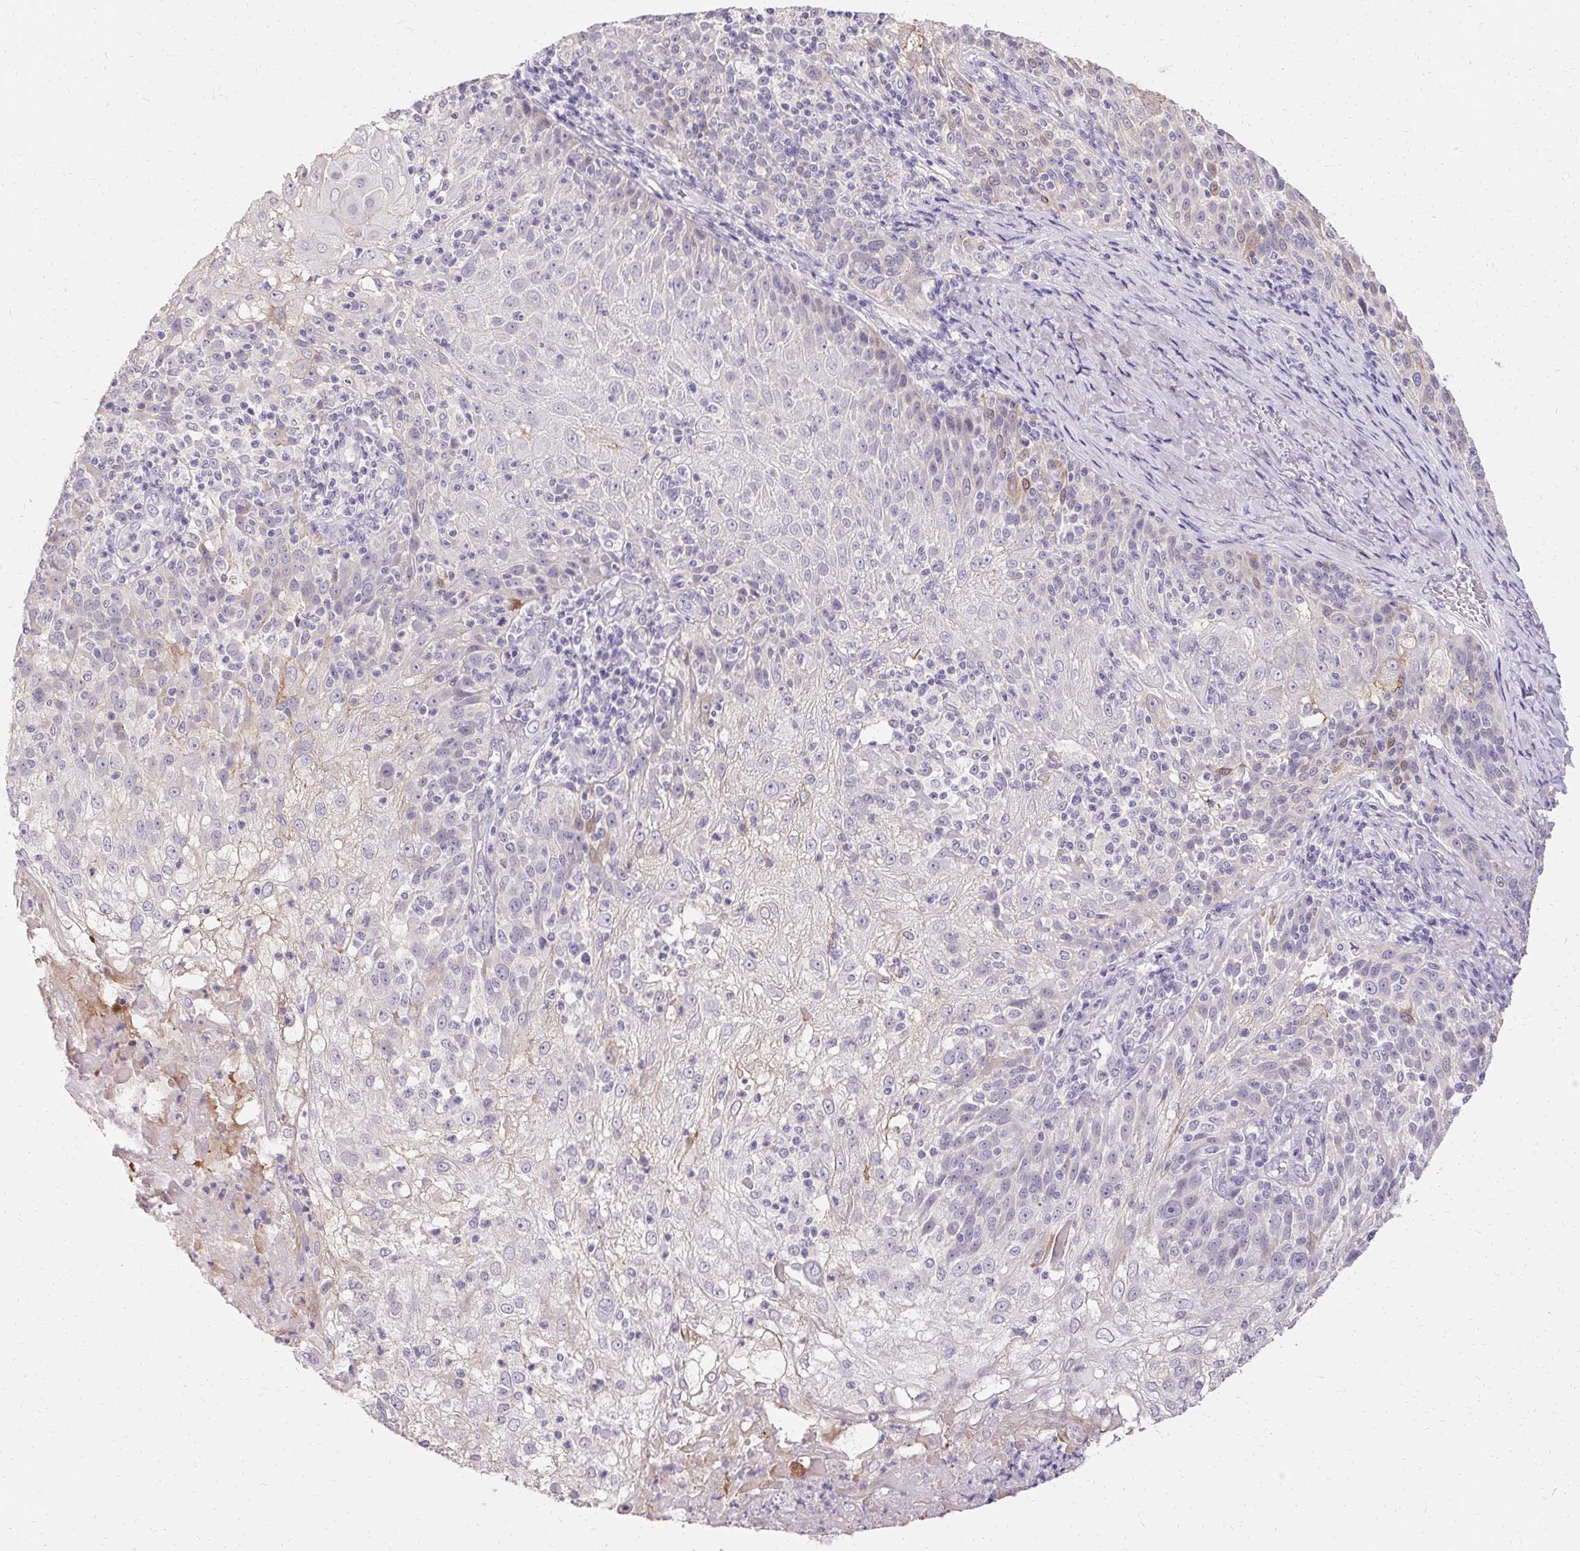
{"staining": {"intensity": "negative", "quantity": "none", "location": "none"}, "tissue": "skin cancer", "cell_type": "Tumor cells", "image_type": "cancer", "snomed": [{"axis": "morphology", "description": "Normal tissue, NOS"}, {"axis": "morphology", "description": "Squamous cell carcinoma, NOS"}, {"axis": "topography", "description": "Skin"}], "caption": "Image shows no protein staining in tumor cells of skin cancer tissue.", "gene": "HSD17B3", "patient": {"sex": "female", "age": 83}}